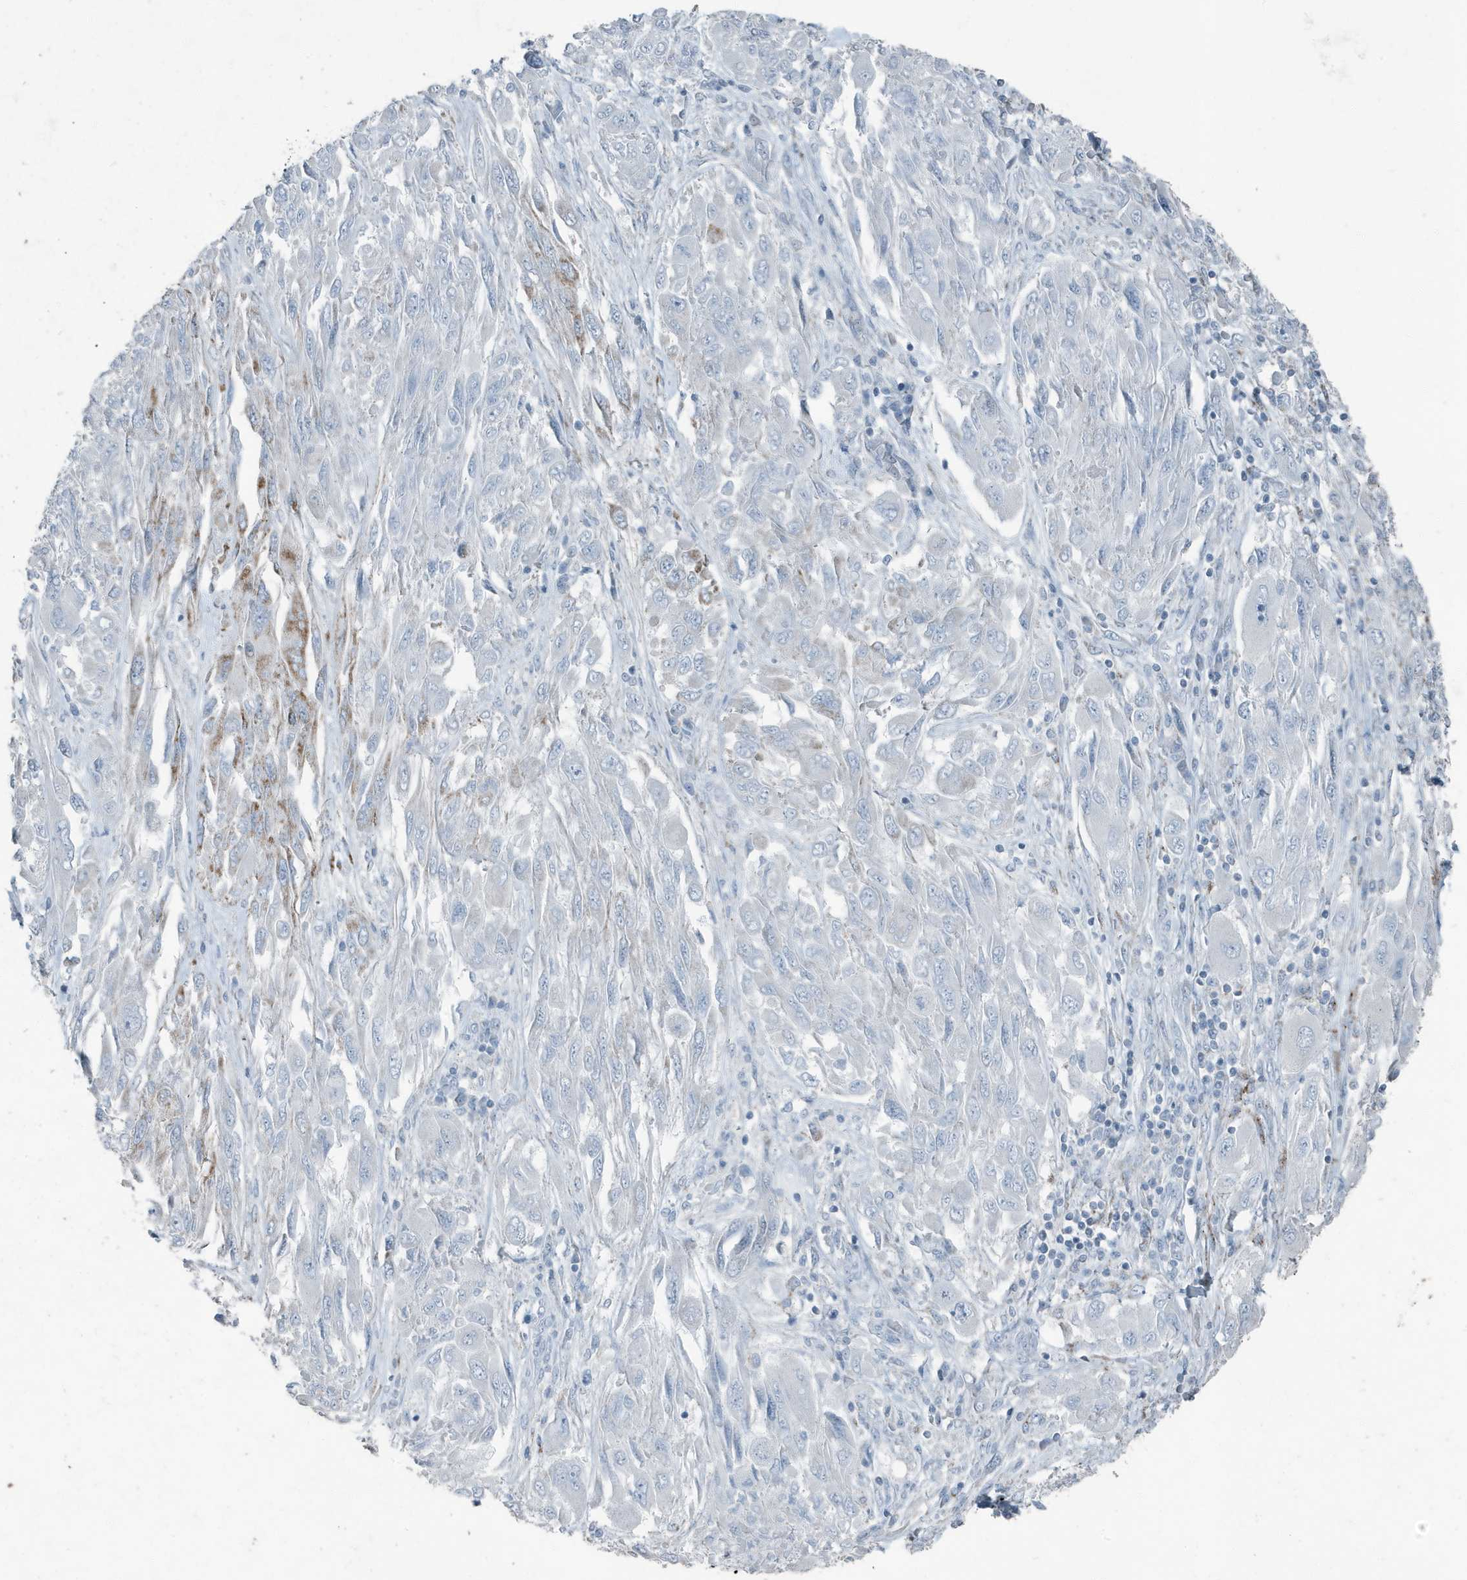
{"staining": {"intensity": "moderate", "quantity": "<25%", "location": "cytoplasmic/membranous"}, "tissue": "melanoma", "cell_type": "Tumor cells", "image_type": "cancer", "snomed": [{"axis": "morphology", "description": "Malignant melanoma, NOS"}, {"axis": "topography", "description": "Skin"}], "caption": "IHC (DAB) staining of human malignant melanoma exhibits moderate cytoplasmic/membranous protein staining in approximately <25% of tumor cells.", "gene": "FAM162A", "patient": {"sex": "female", "age": 91}}